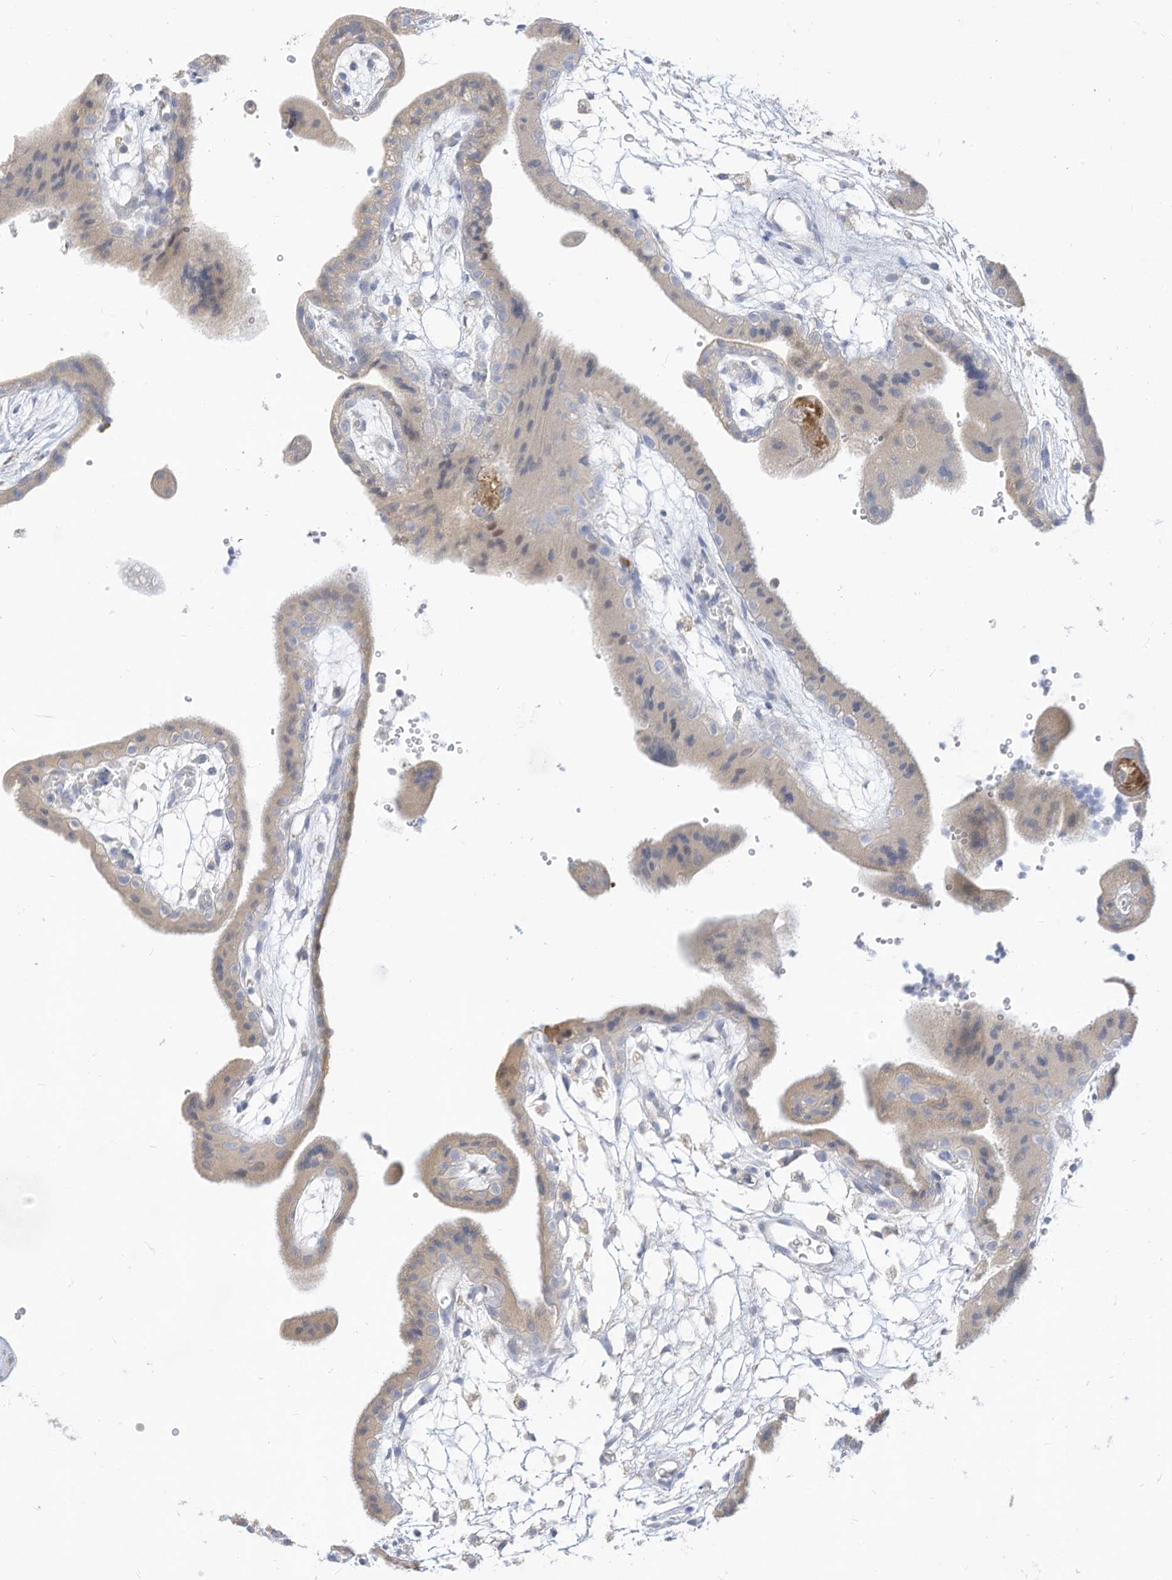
{"staining": {"intensity": "negative", "quantity": "none", "location": "none"}, "tissue": "placenta", "cell_type": "Decidual cells", "image_type": "normal", "snomed": [{"axis": "morphology", "description": "Normal tissue, NOS"}, {"axis": "topography", "description": "Placenta"}], "caption": "Protein analysis of normal placenta reveals no significant expression in decidual cells. The staining was performed using DAB to visualize the protein expression in brown, while the nuclei were stained in blue with hematoxylin (Magnification: 20x).", "gene": "ATP13A1", "patient": {"sex": "female", "age": 18}}